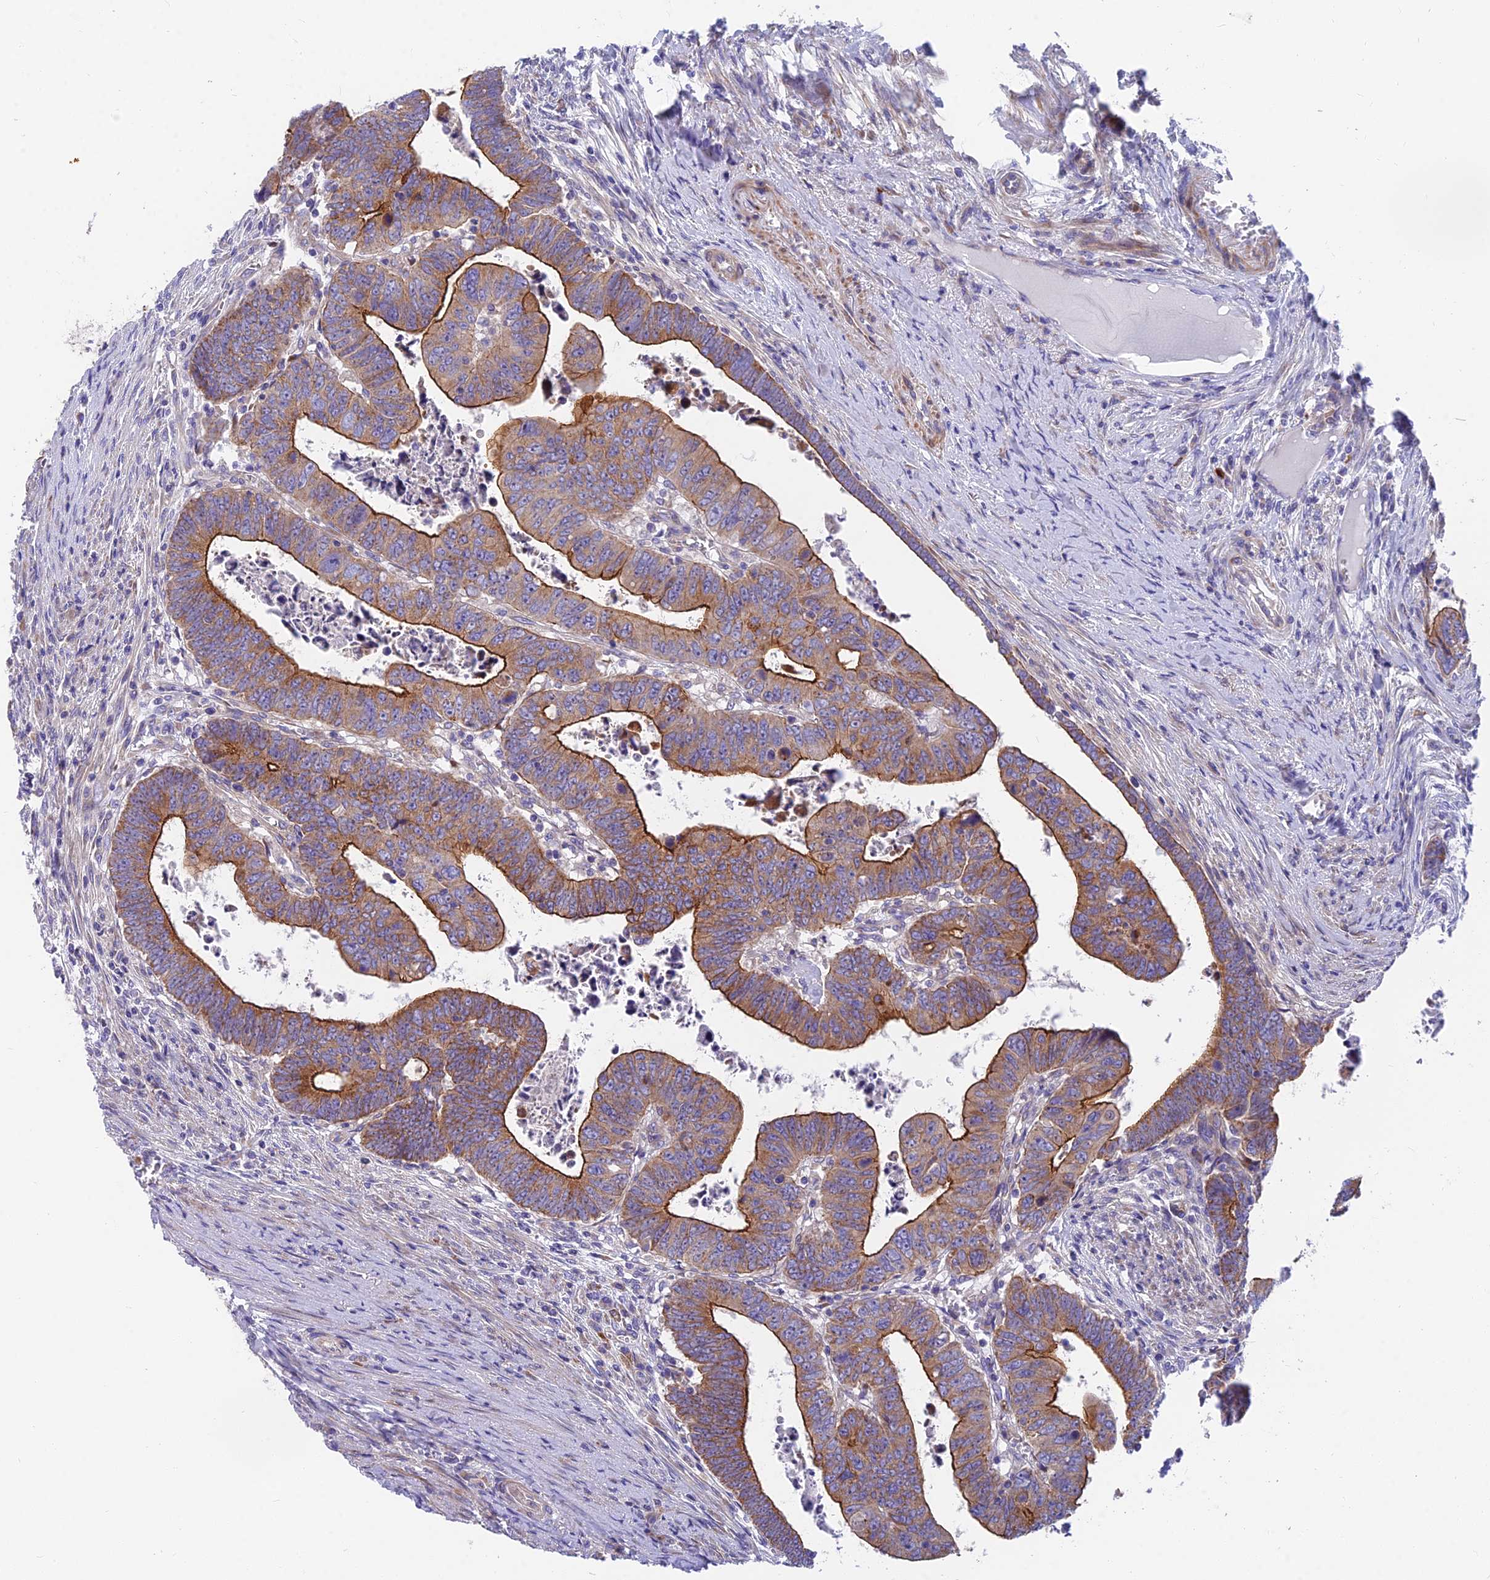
{"staining": {"intensity": "strong", "quantity": ">75%", "location": "cytoplasmic/membranous"}, "tissue": "colorectal cancer", "cell_type": "Tumor cells", "image_type": "cancer", "snomed": [{"axis": "morphology", "description": "Normal tissue, NOS"}, {"axis": "morphology", "description": "Adenocarcinoma, NOS"}, {"axis": "topography", "description": "Rectum"}], "caption": "Colorectal cancer (adenocarcinoma) stained with a protein marker shows strong staining in tumor cells.", "gene": "MVB12A", "patient": {"sex": "female", "age": 65}}